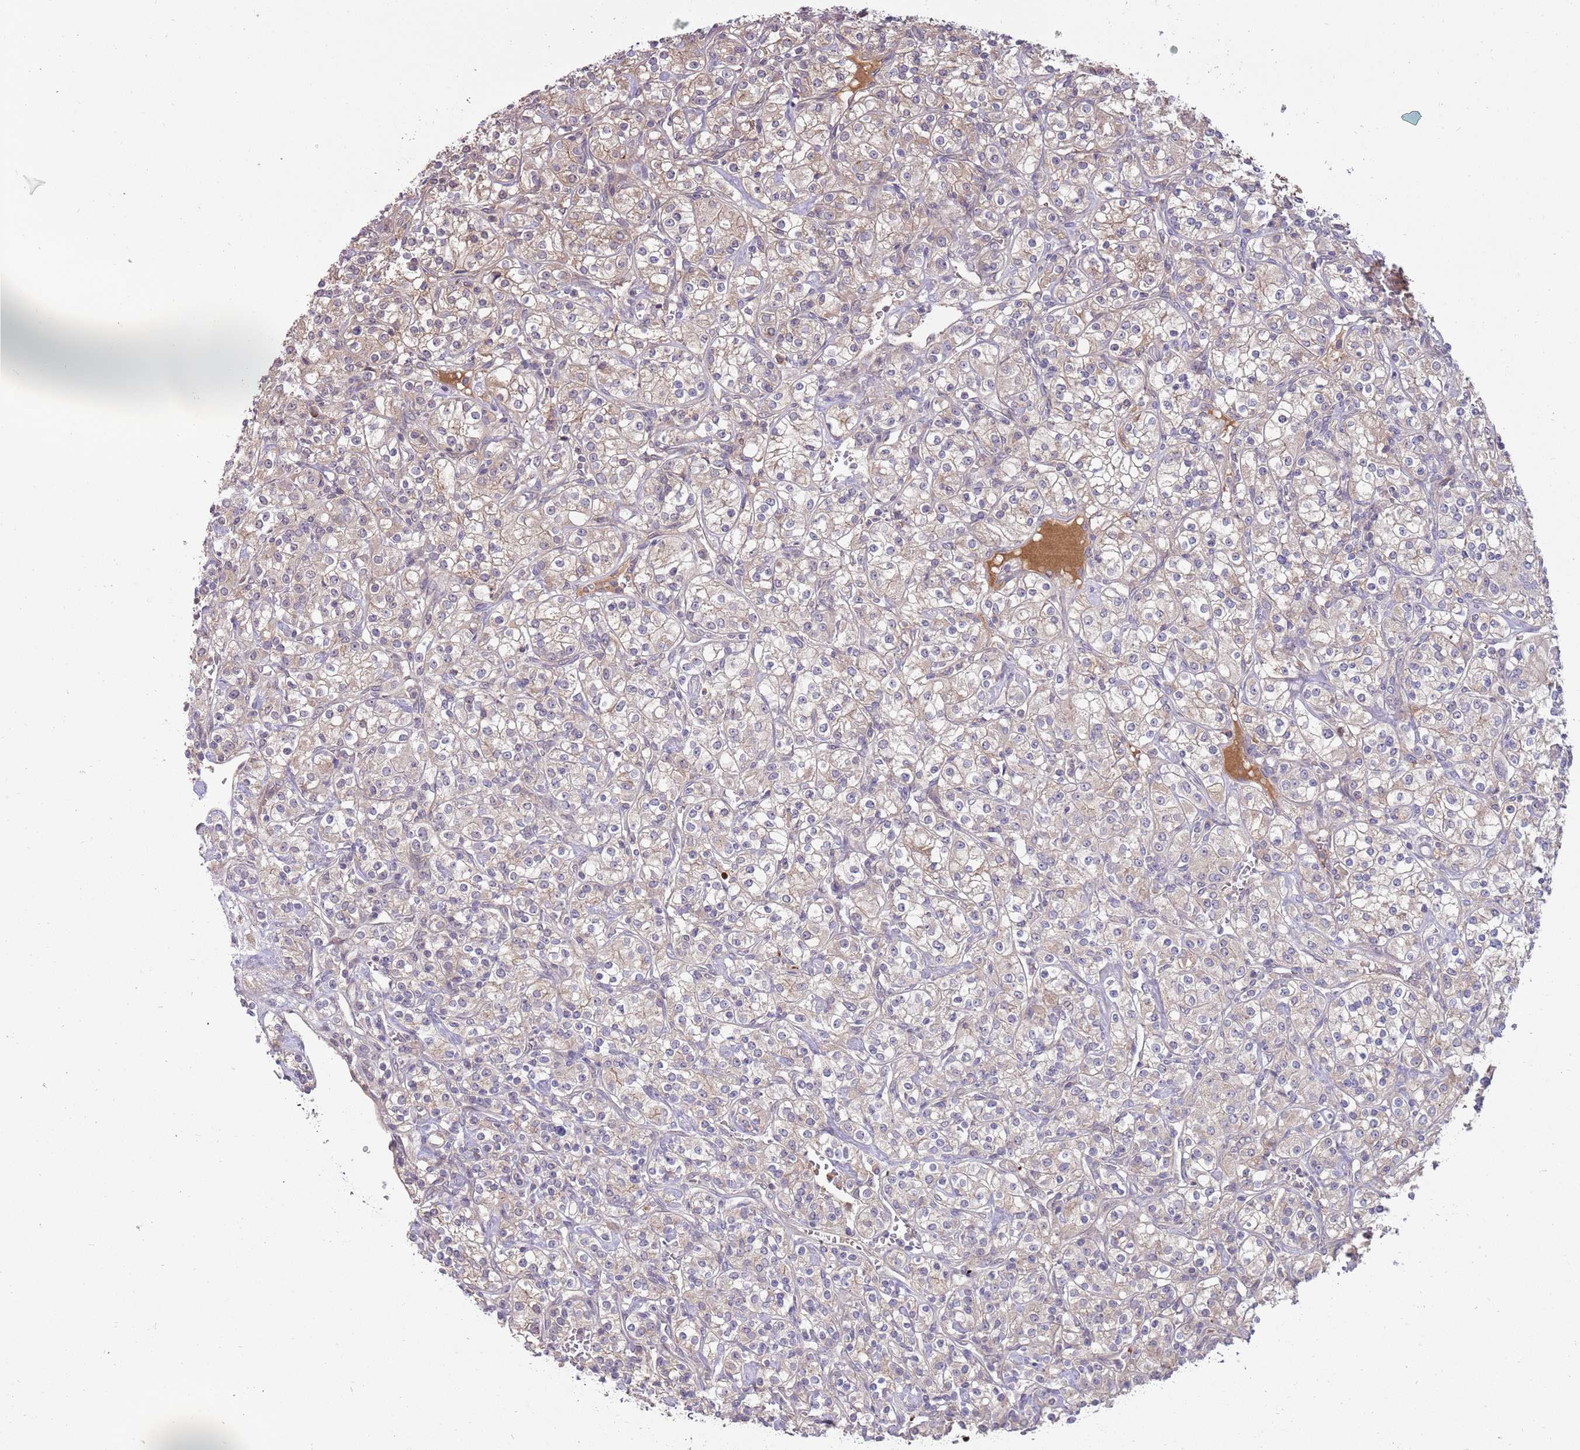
{"staining": {"intensity": "weak", "quantity": "25%-75%", "location": "cytoplasmic/membranous"}, "tissue": "renal cancer", "cell_type": "Tumor cells", "image_type": "cancer", "snomed": [{"axis": "morphology", "description": "Adenocarcinoma, NOS"}, {"axis": "topography", "description": "Kidney"}], "caption": "A histopathology image showing weak cytoplasmic/membranous expression in about 25%-75% of tumor cells in adenocarcinoma (renal), as visualized by brown immunohistochemical staining.", "gene": "NBPF6", "patient": {"sex": "male", "age": 77}}